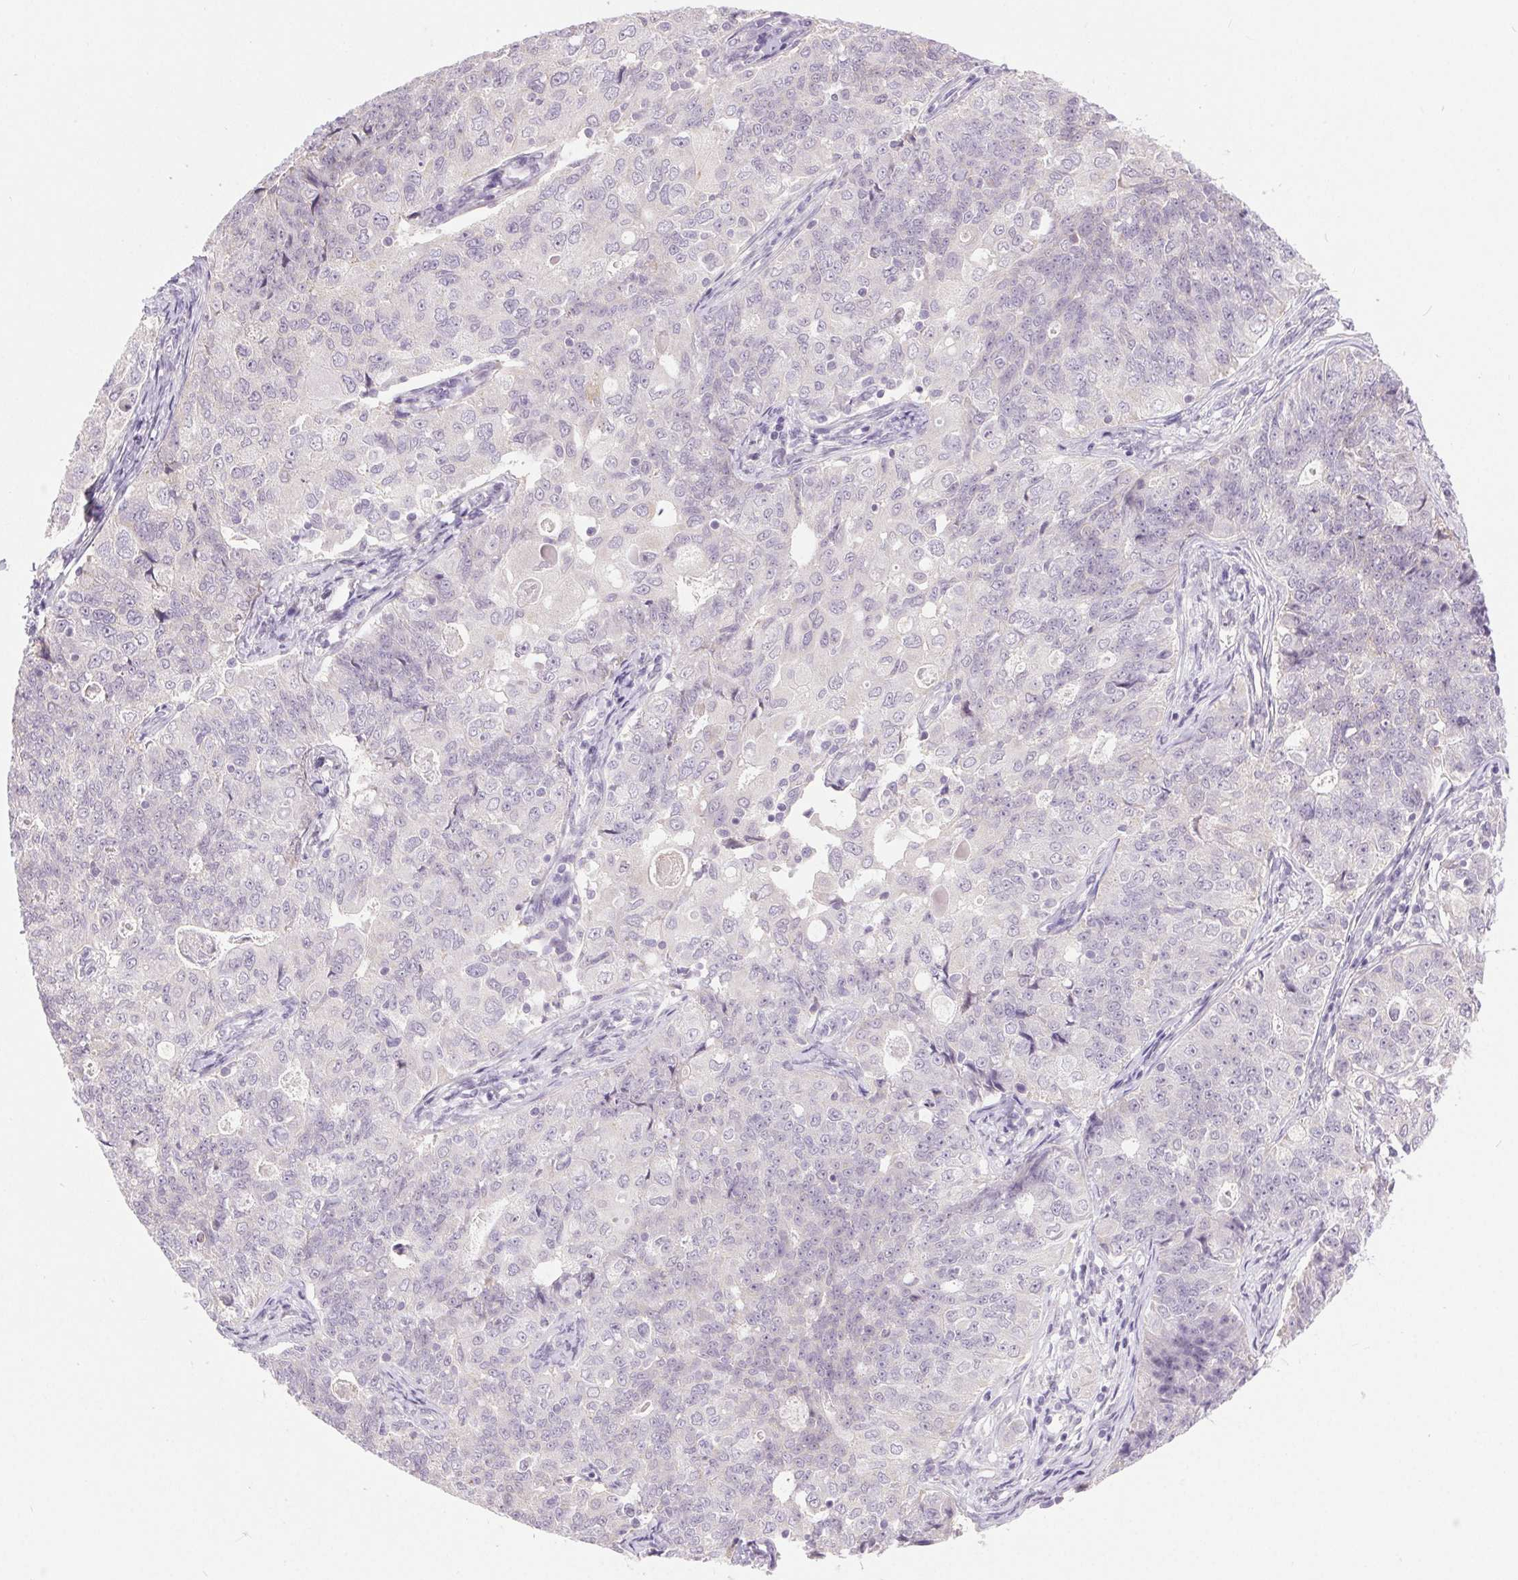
{"staining": {"intensity": "negative", "quantity": "none", "location": "none"}, "tissue": "endometrial cancer", "cell_type": "Tumor cells", "image_type": "cancer", "snomed": [{"axis": "morphology", "description": "Adenocarcinoma, NOS"}, {"axis": "topography", "description": "Endometrium"}], "caption": "Adenocarcinoma (endometrial) was stained to show a protein in brown. There is no significant staining in tumor cells.", "gene": "SYT11", "patient": {"sex": "female", "age": 43}}